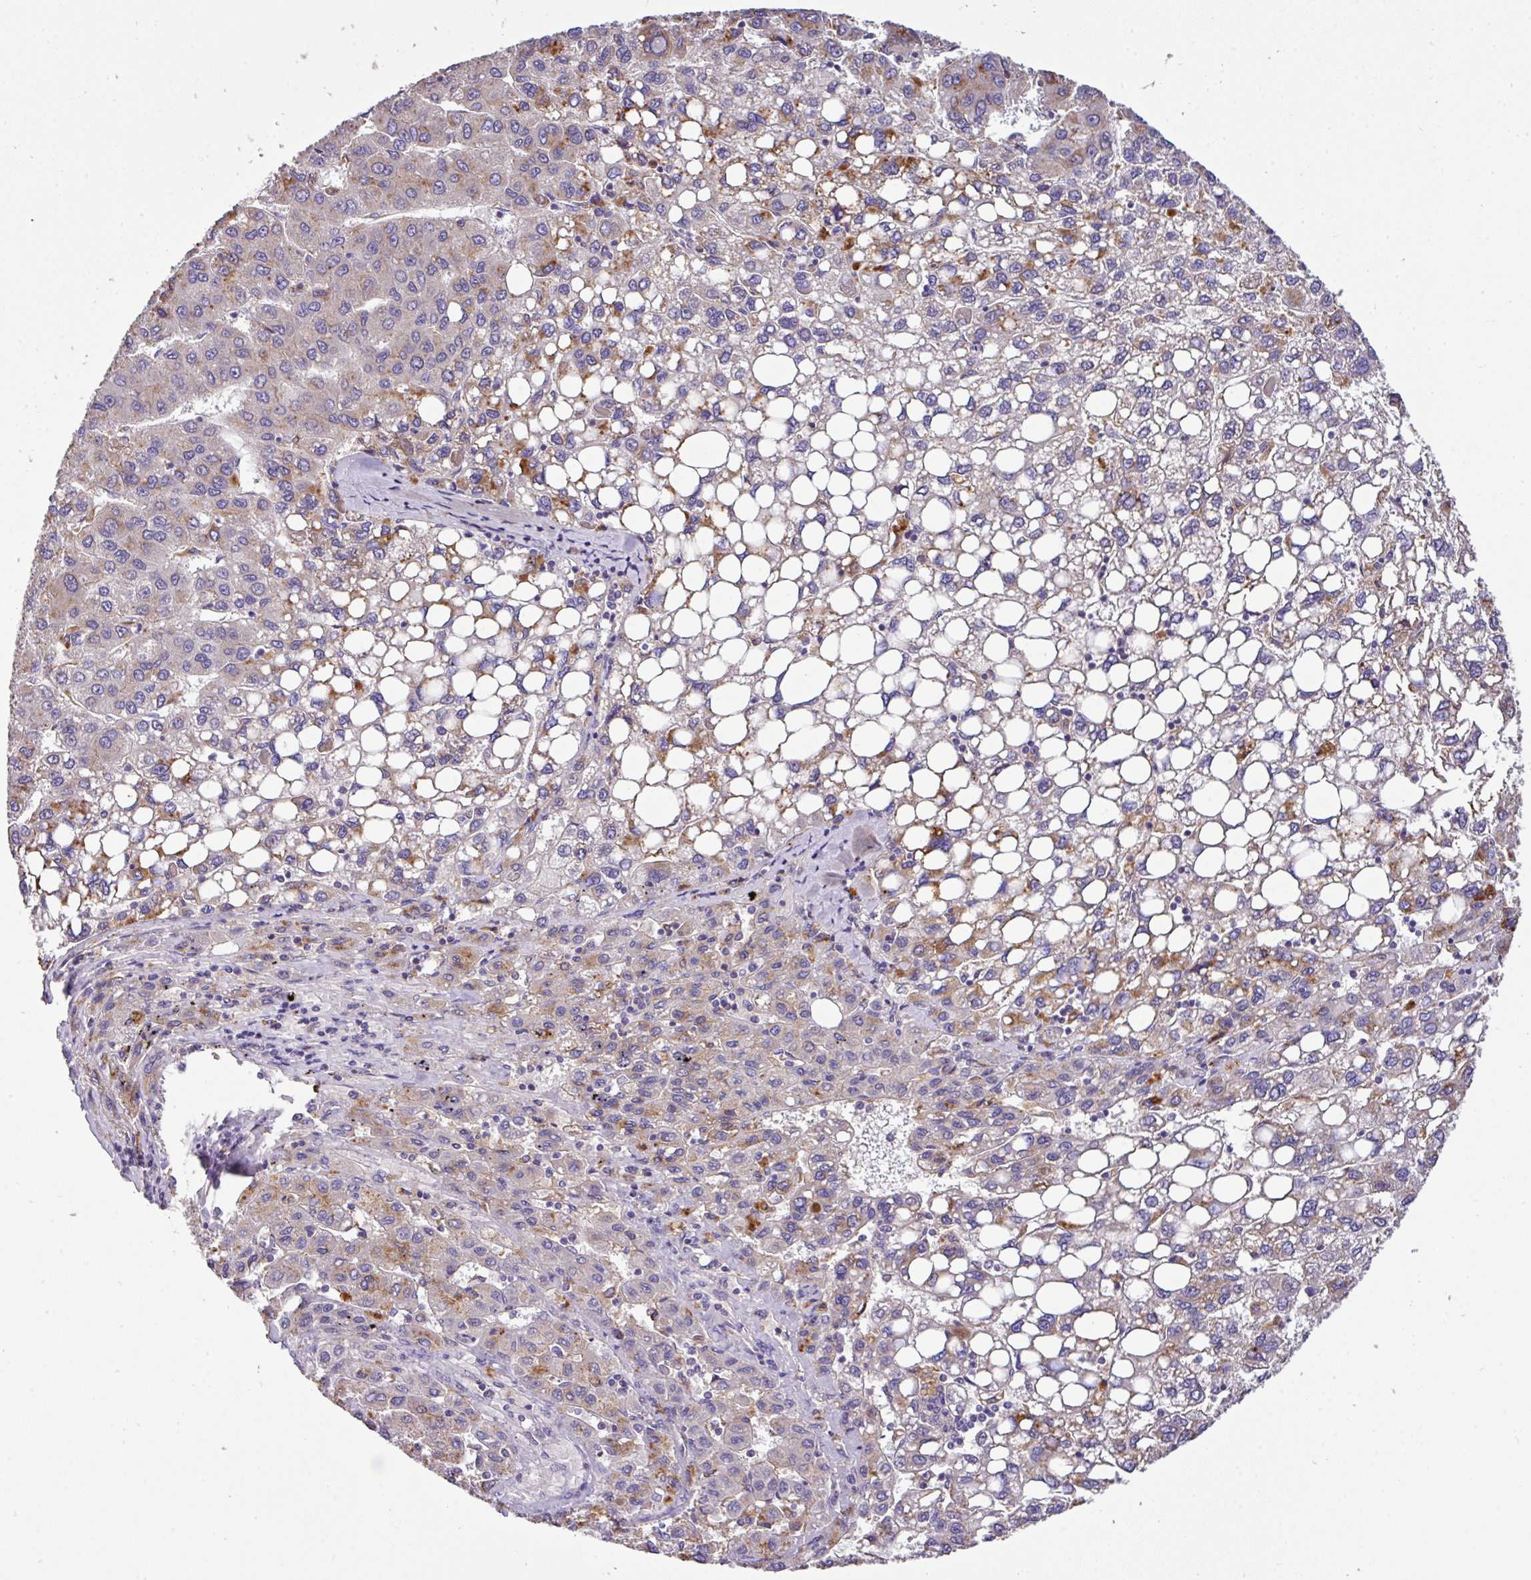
{"staining": {"intensity": "moderate", "quantity": "25%-75%", "location": "cytoplasmic/membranous"}, "tissue": "liver cancer", "cell_type": "Tumor cells", "image_type": "cancer", "snomed": [{"axis": "morphology", "description": "Carcinoma, Hepatocellular, NOS"}, {"axis": "topography", "description": "Liver"}], "caption": "An immunohistochemistry (IHC) photomicrograph of tumor tissue is shown. Protein staining in brown highlights moderate cytoplasmic/membranous positivity in liver cancer within tumor cells.", "gene": "ANXA2R", "patient": {"sex": "female", "age": 82}}